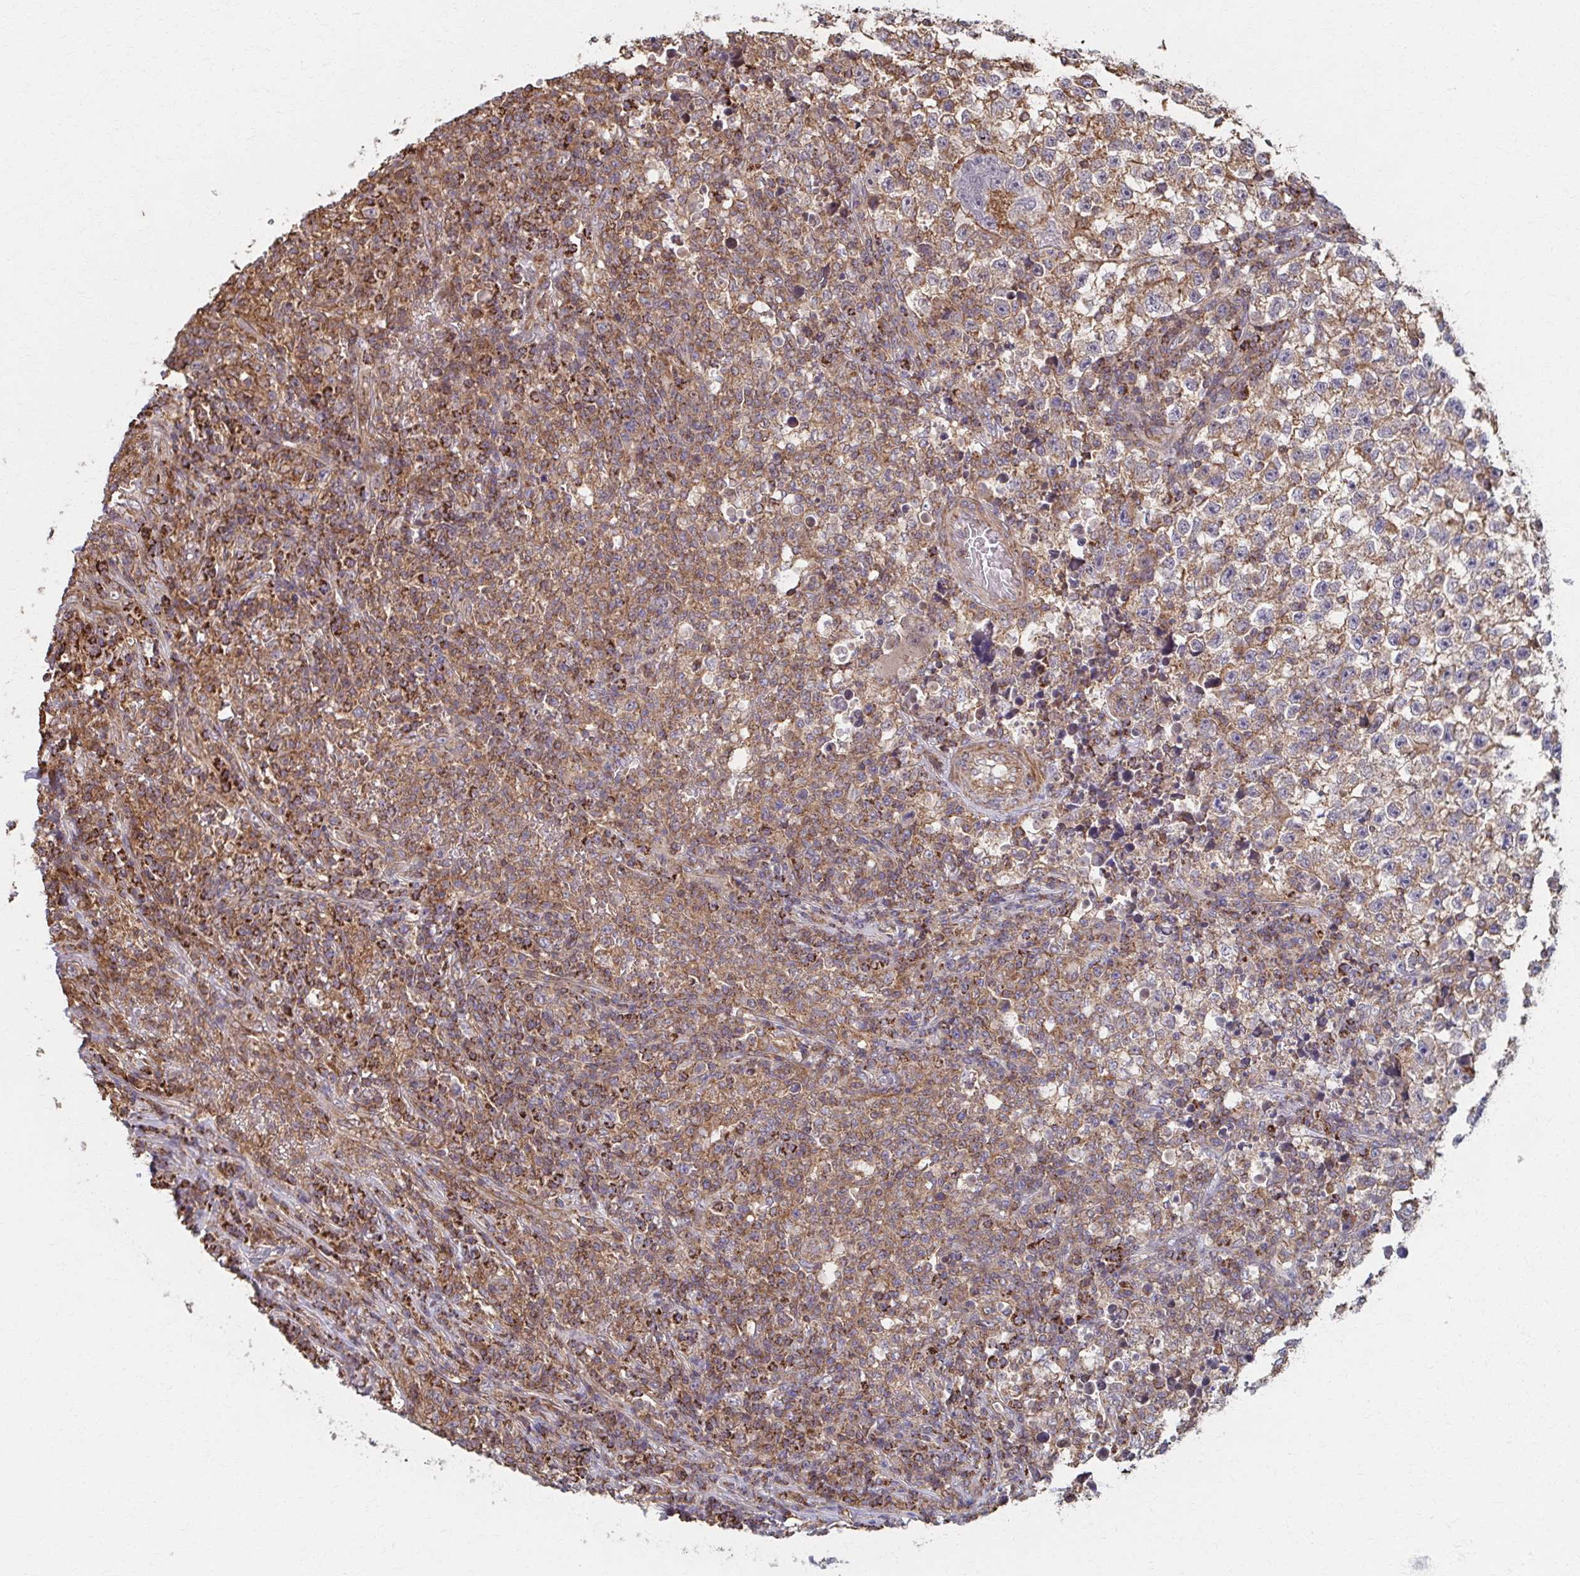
{"staining": {"intensity": "moderate", "quantity": ">75%", "location": "cytoplasmic/membranous"}, "tissue": "testis cancer", "cell_type": "Tumor cells", "image_type": "cancer", "snomed": [{"axis": "morphology", "description": "Seminoma, NOS"}, {"axis": "topography", "description": "Testis"}], "caption": "Testis cancer (seminoma) stained with DAB (3,3'-diaminobenzidine) immunohistochemistry (IHC) reveals medium levels of moderate cytoplasmic/membranous positivity in approximately >75% of tumor cells. Using DAB (brown) and hematoxylin (blue) stains, captured at high magnification using brightfield microscopy.", "gene": "KLHL34", "patient": {"sex": "male", "age": 22}}